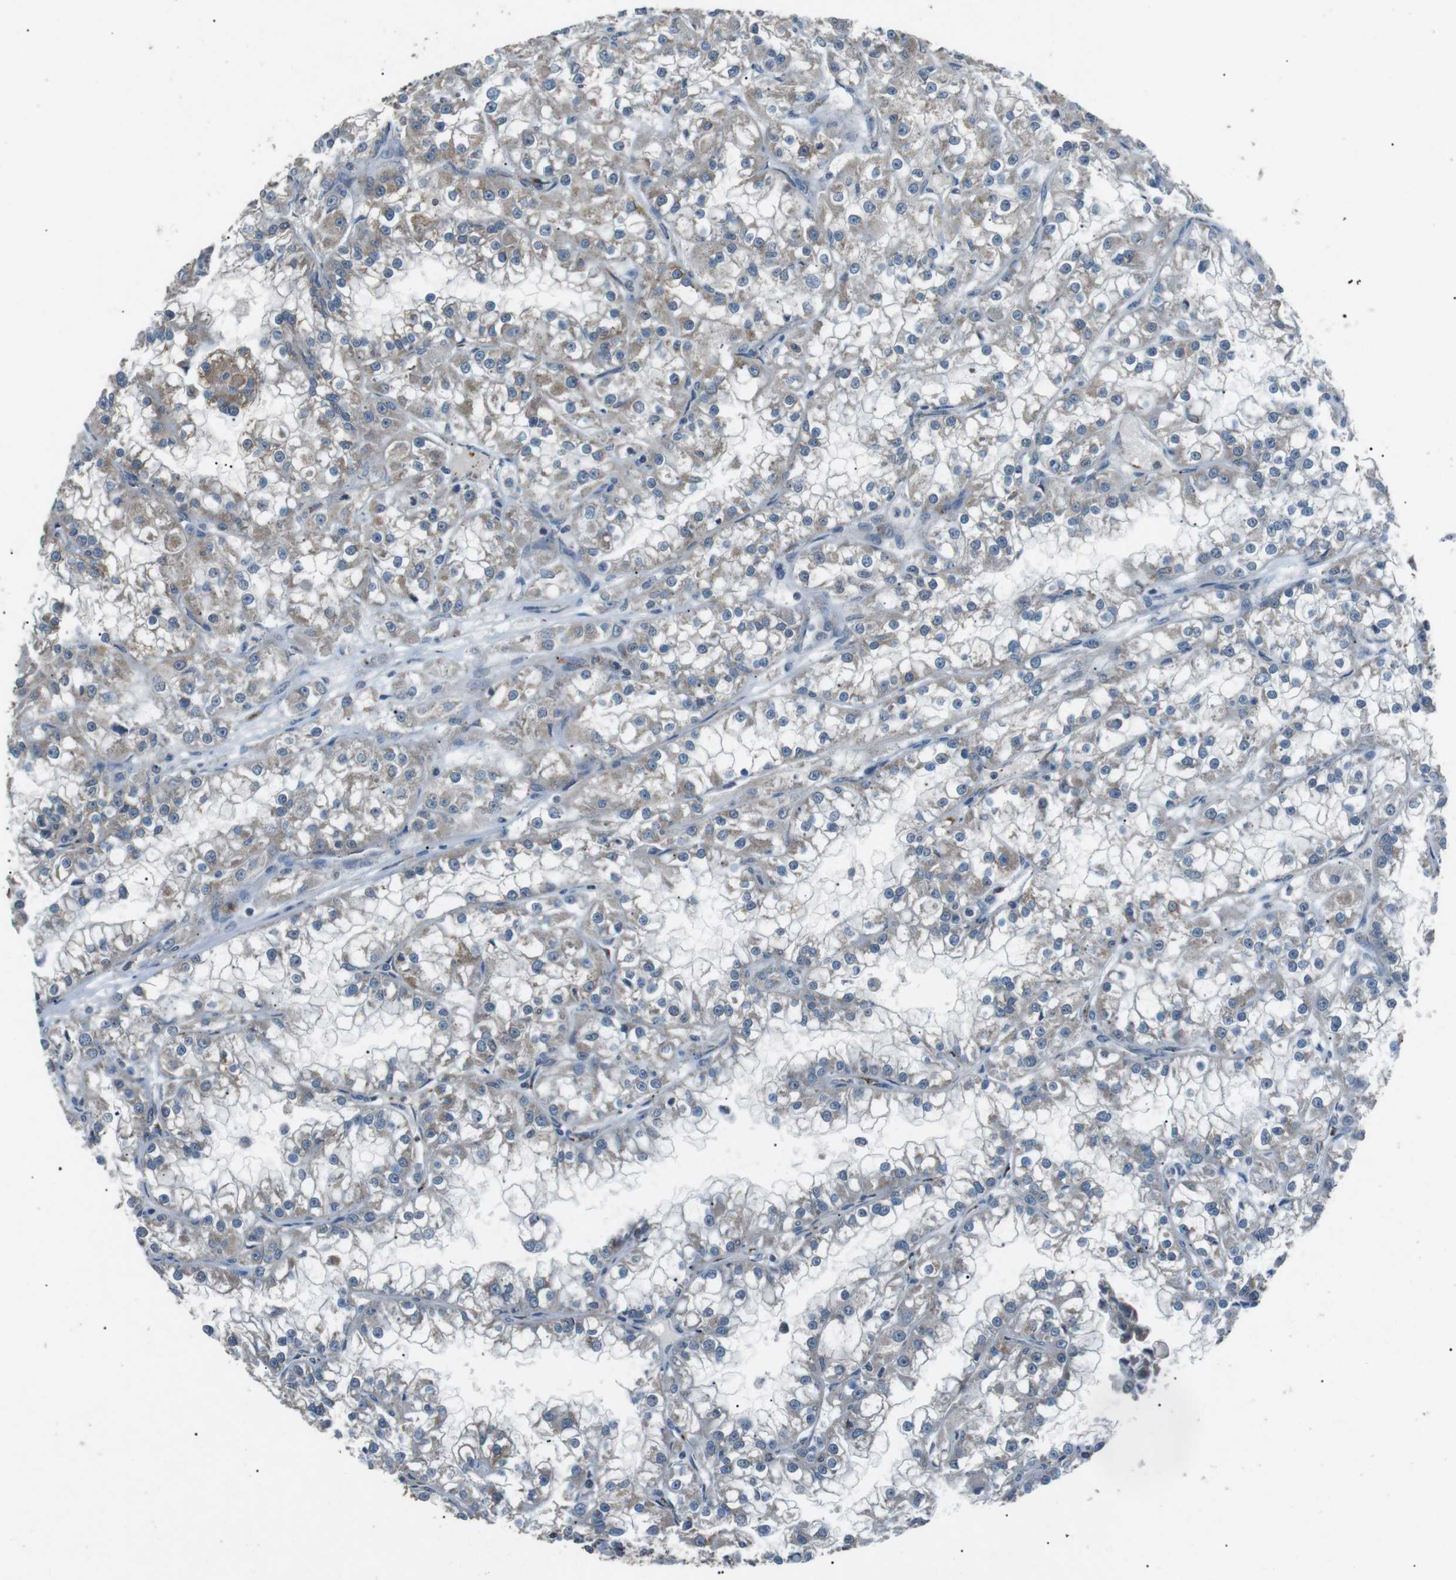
{"staining": {"intensity": "weak", "quantity": "<25%", "location": "cytoplasmic/membranous"}, "tissue": "renal cancer", "cell_type": "Tumor cells", "image_type": "cancer", "snomed": [{"axis": "morphology", "description": "Adenocarcinoma, NOS"}, {"axis": "topography", "description": "Kidney"}], "caption": "Renal cancer (adenocarcinoma) was stained to show a protein in brown. There is no significant staining in tumor cells.", "gene": "NEK7", "patient": {"sex": "female", "age": 52}}